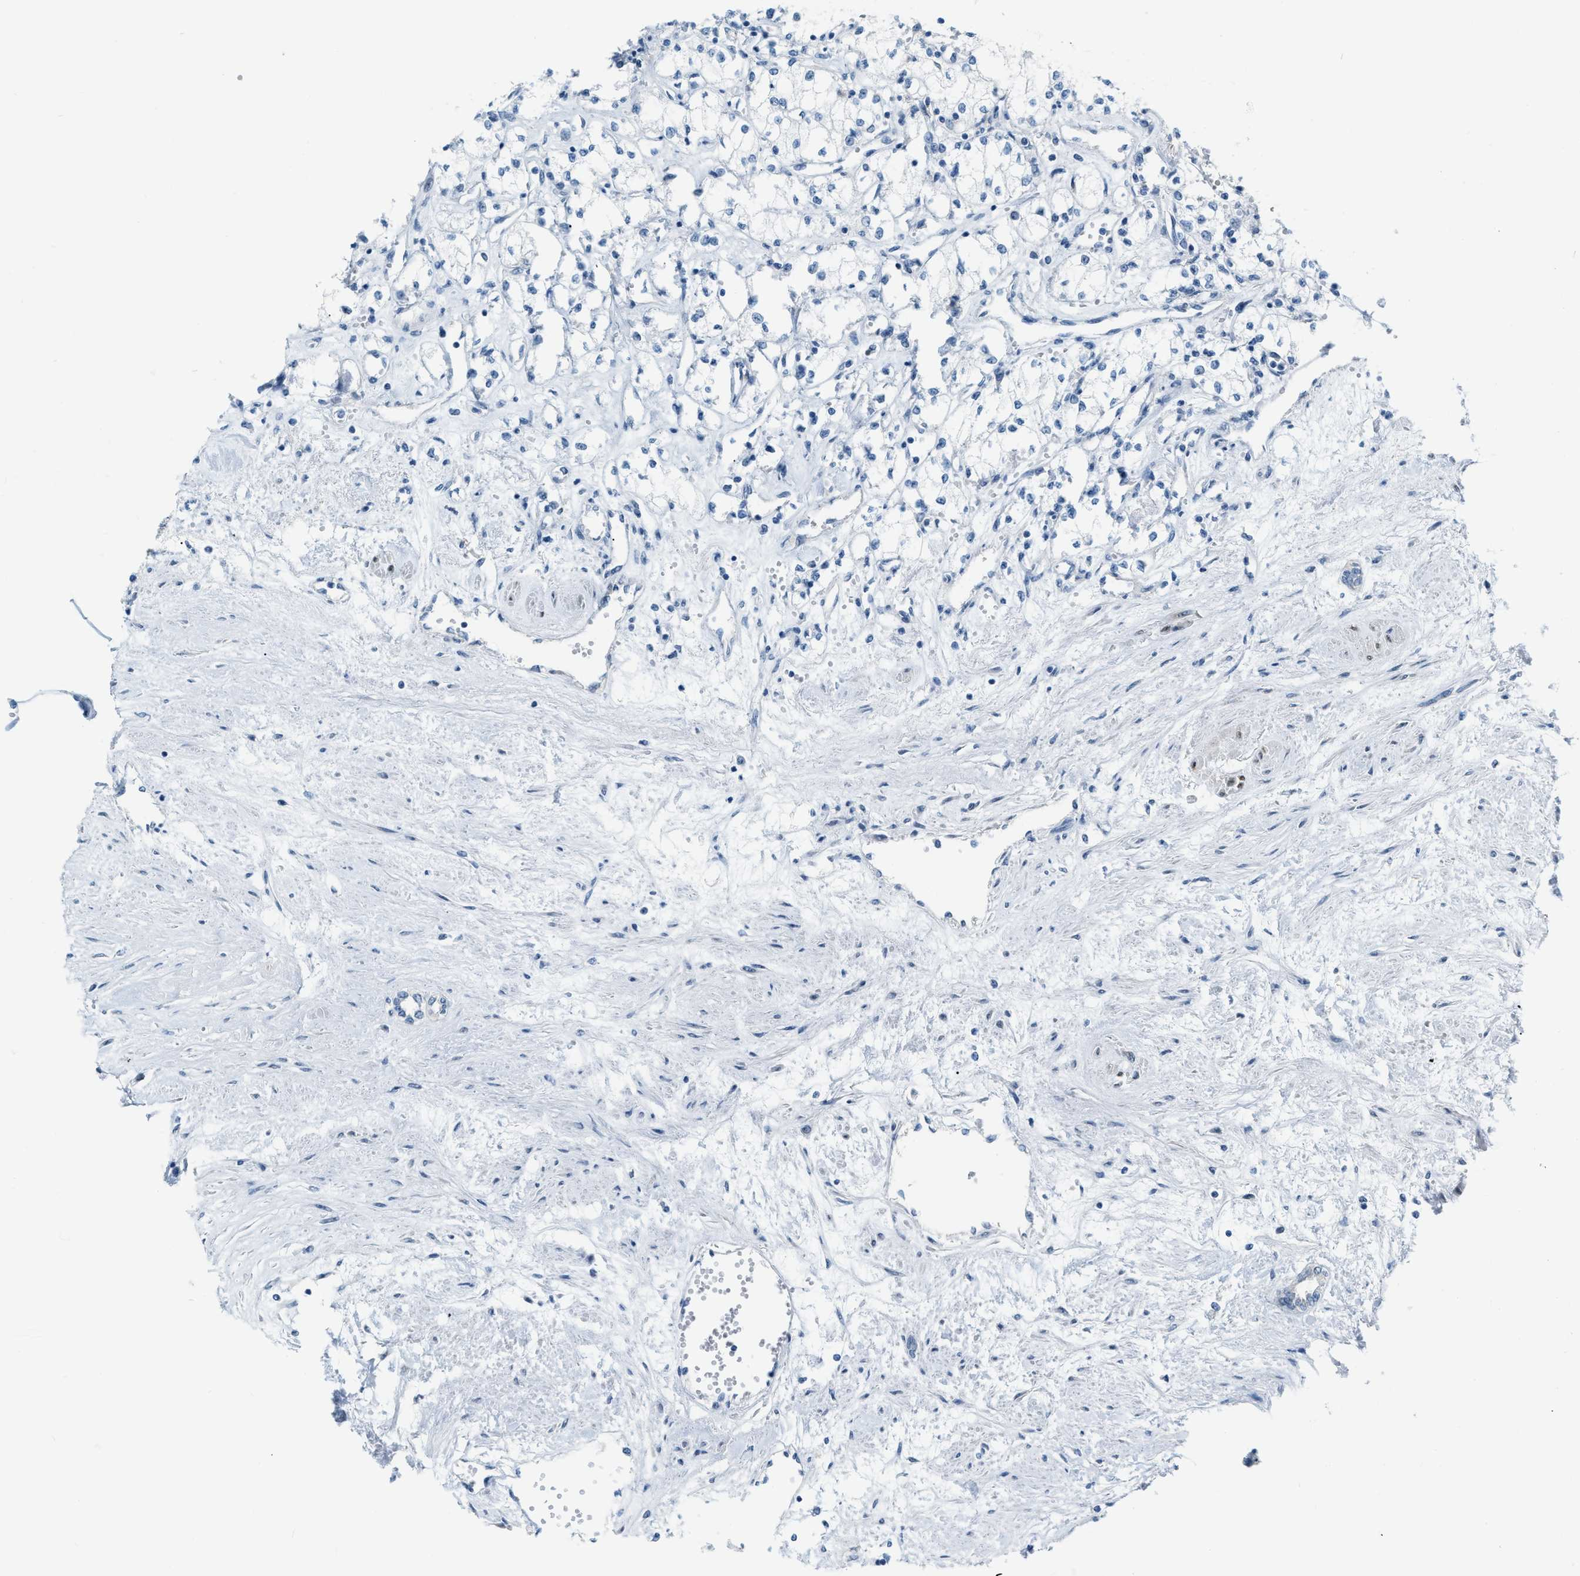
{"staining": {"intensity": "negative", "quantity": "none", "location": "none"}, "tissue": "renal cancer", "cell_type": "Tumor cells", "image_type": "cancer", "snomed": [{"axis": "morphology", "description": "Adenocarcinoma, NOS"}, {"axis": "topography", "description": "Kidney"}], "caption": "This is an immunohistochemistry (IHC) image of renal cancer (adenocarcinoma). There is no staining in tumor cells.", "gene": "PHRF1", "patient": {"sex": "male", "age": 59}}